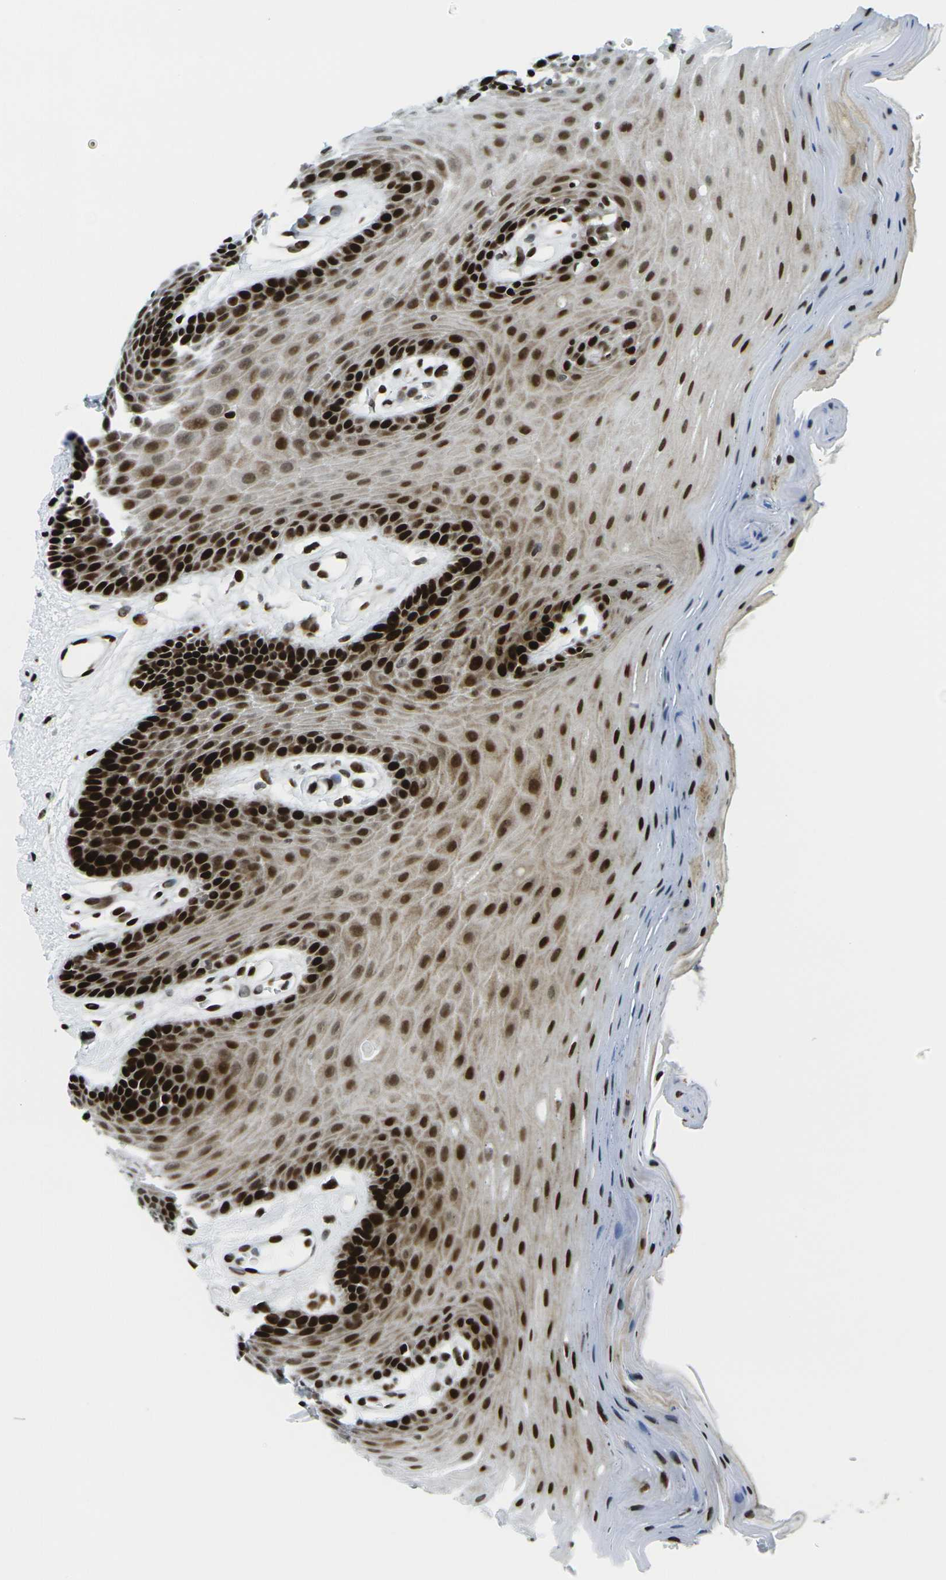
{"staining": {"intensity": "strong", "quantity": ">75%", "location": "nuclear"}, "tissue": "oral mucosa", "cell_type": "Squamous epithelial cells", "image_type": "normal", "snomed": [{"axis": "morphology", "description": "Normal tissue, NOS"}, {"axis": "morphology", "description": "Squamous cell carcinoma, NOS"}, {"axis": "topography", "description": "Skeletal muscle"}, {"axis": "topography", "description": "Adipose tissue"}, {"axis": "topography", "description": "Vascular tissue"}, {"axis": "topography", "description": "Oral tissue"}, {"axis": "topography", "description": "Peripheral nerve tissue"}, {"axis": "topography", "description": "Head-Neck"}], "caption": "The photomicrograph exhibits immunohistochemical staining of unremarkable oral mucosa. There is strong nuclear expression is seen in about >75% of squamous epithelial cells.", "gene": "H3", "patient": {"sex": "male", "age": 71}}